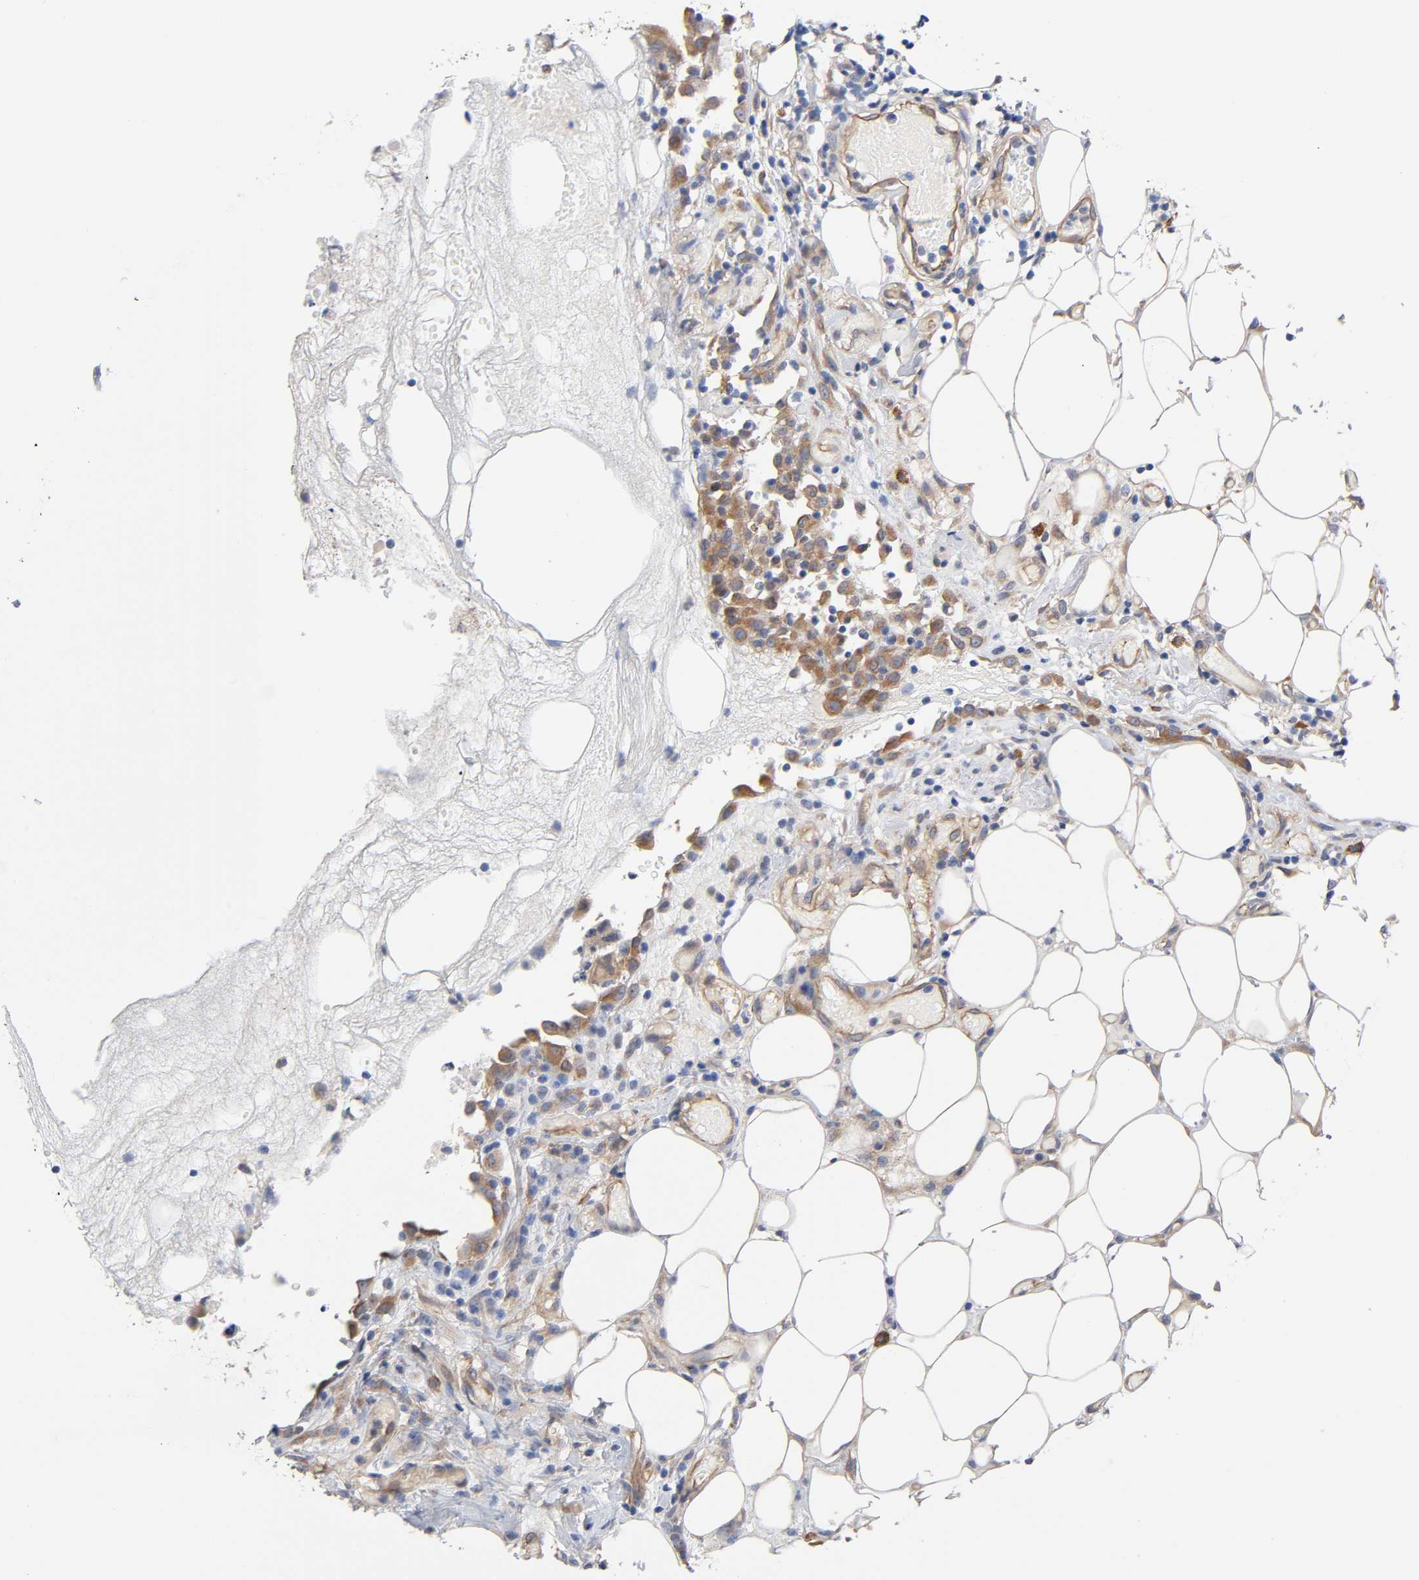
{"staining": {"intensity": "moderate", "quantity": ">75%", "location": "cytoplasmic/membranous"}, "tissue": "colorectal cancer", "cell_type": "Tumor cells", "image_type": "cancer", "snomed": [{"axis": "morphology", "description": "Adenocarcinoma, NOS"}, {"axis": "topography", "description": "Colon"}], "caption": "Colorectal cancer (adenocarcinoma) stained with a brown dye displays moderate cytoplasmic/membranous positive staining in about >75% of tumor cells.", "gene": "RAB13", "patient": {"sex": "female", "age": 86}}